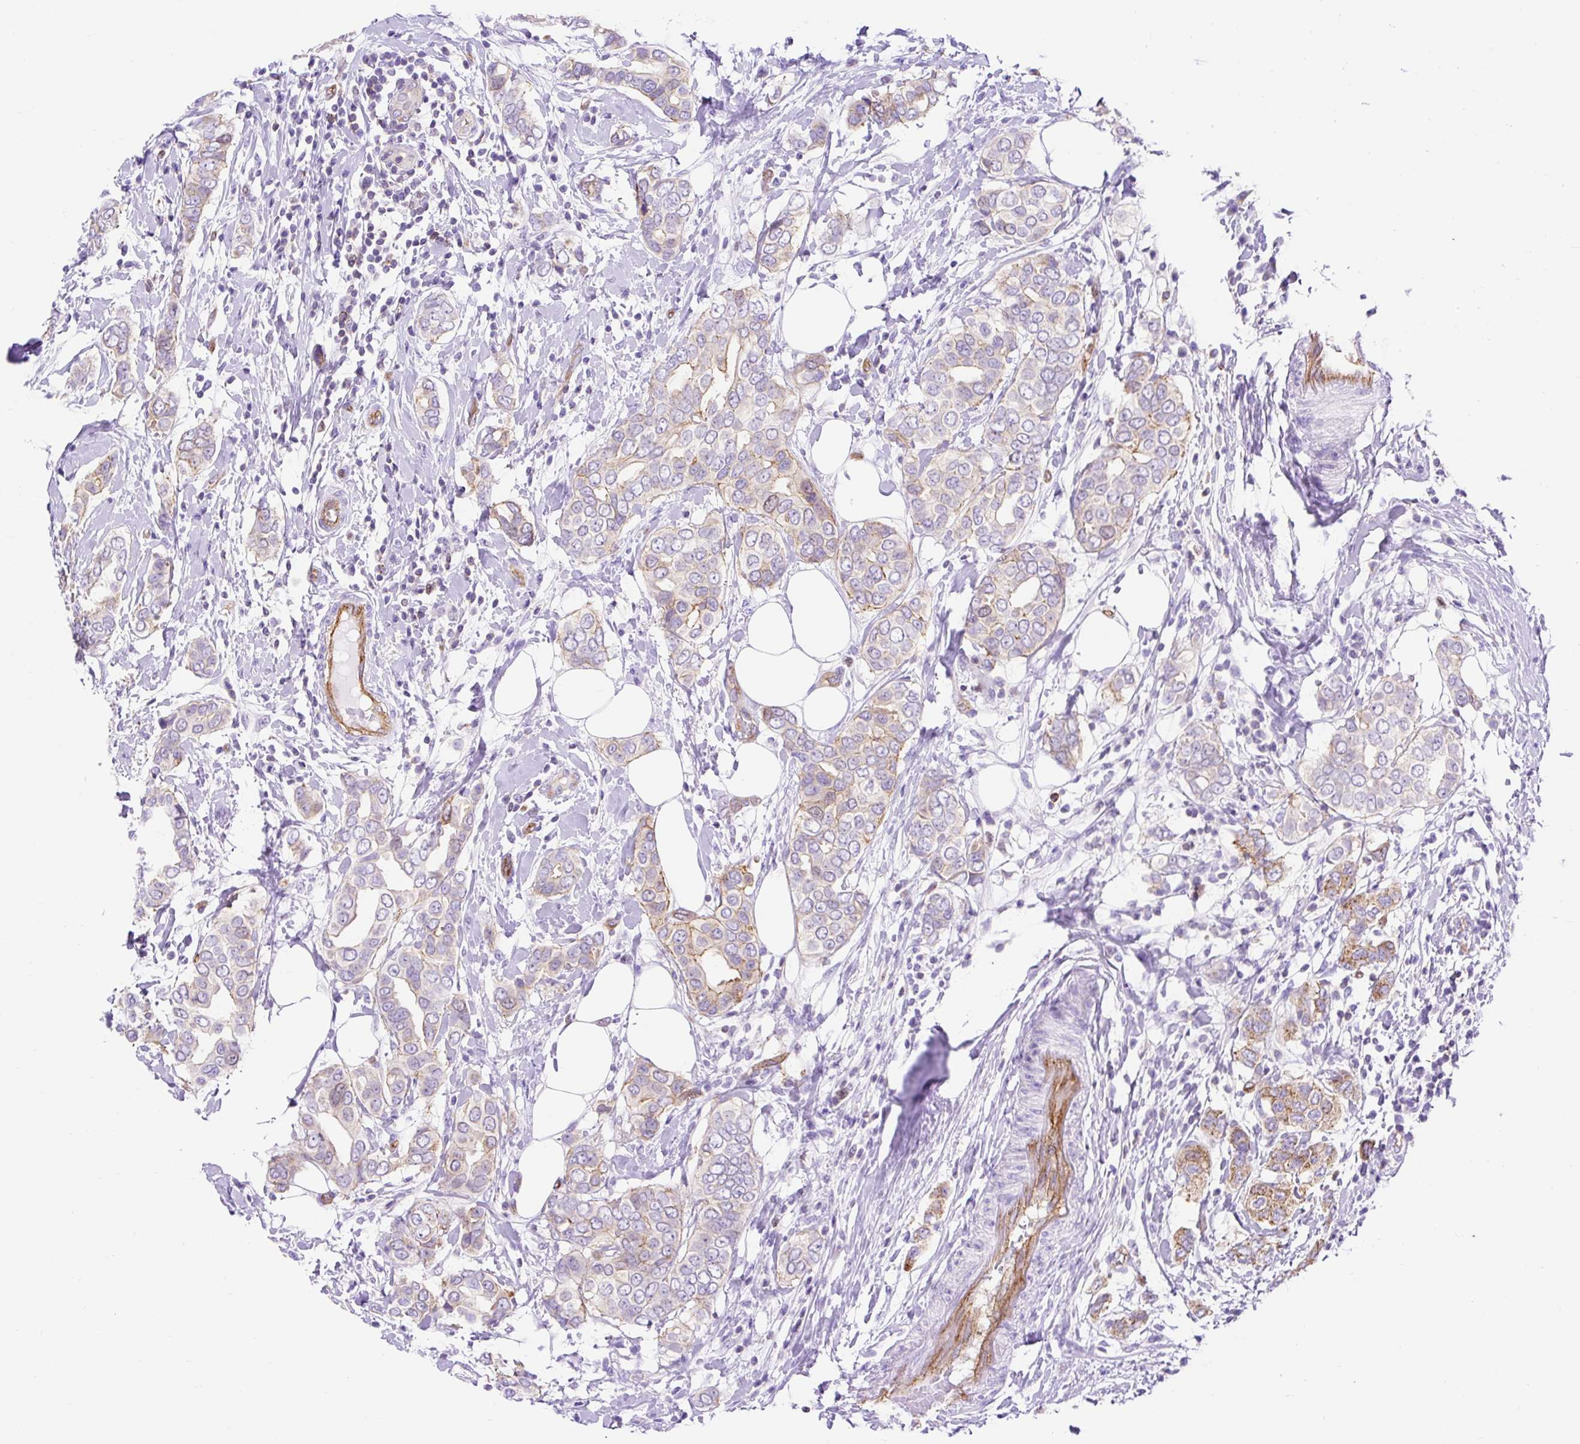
{"staining": {"intensity": "moderate", "quantity": "<25%", "location": "cytoplasmic/membranous"}, "tissue": "breast cancer", "cell_type": "Tumor cells", "image_type": "cancer", "snomed": [{"axis": "morphology", "description": "Lobular carcinoma"}, {"axis": "topography", "description": "Breast"}], "caption": "The photomicrograph reveals staining of breast cancer, revealing moderate cytoplasmic/membranous protein positivity (brown color) within tumor cells.", "gene": "HIP1R", "patient": {"sex": "female", "age": 51}}